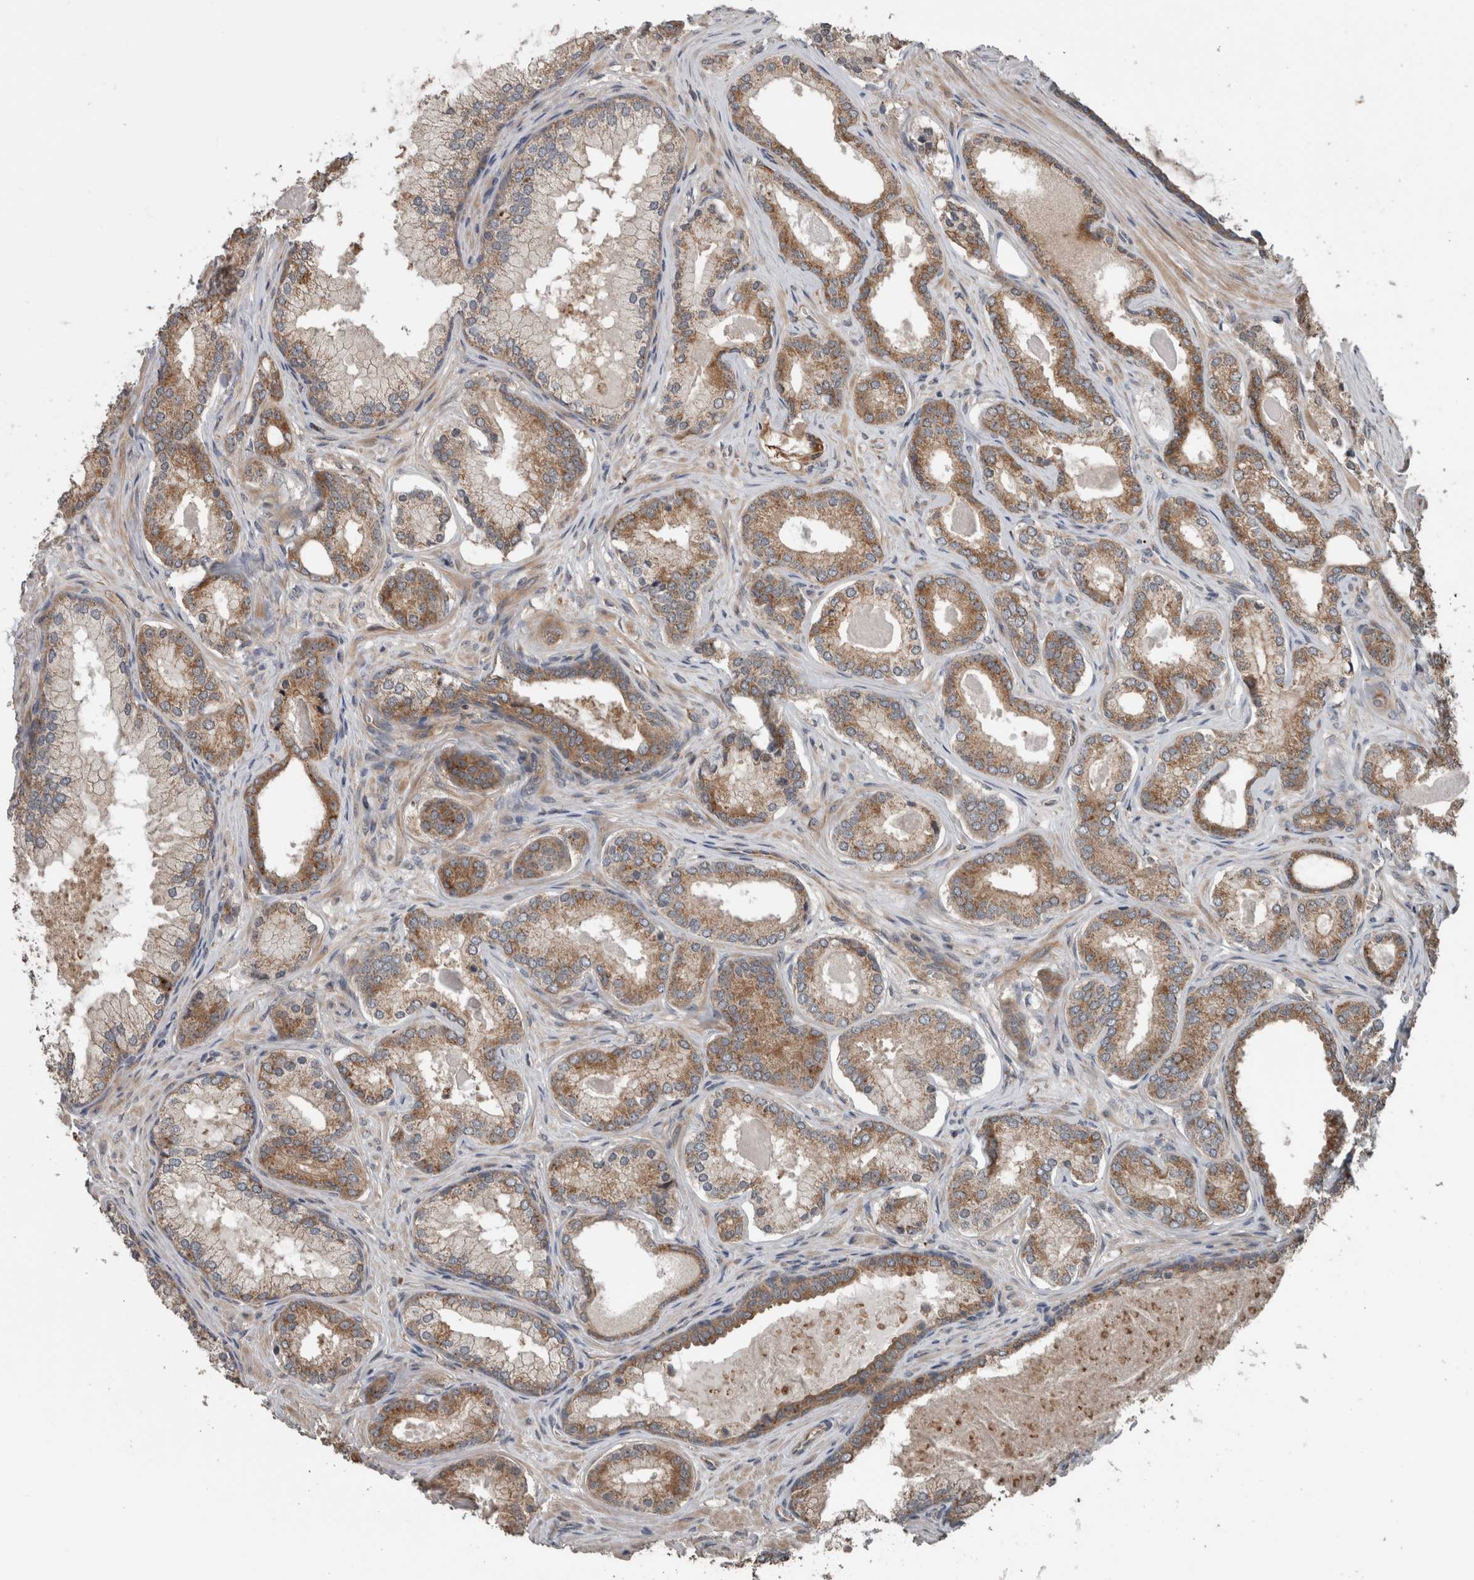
{"staining": {"intensity": "moderate", "quantity": ">75%", "location": "cytoplasmic/membranous"}, "tissue": "prostate cancer", "cell_type": "Tumor cells", "image_type": "cancer", "snomed": [{"axis": "morphology", "description": "Adenocarcinoma, Low grade"}, {"axis": "topography", "description": "Prostate"}], "caption": "Immunohistochemical staining of prostate low-grade adenocarcinoma demonstrates moderate cytoplasmic/membranous protein staining in approximately >75% of tumor cells.", "gene": "RIOK3", "patient": {"sex": "male", "age": 70}}